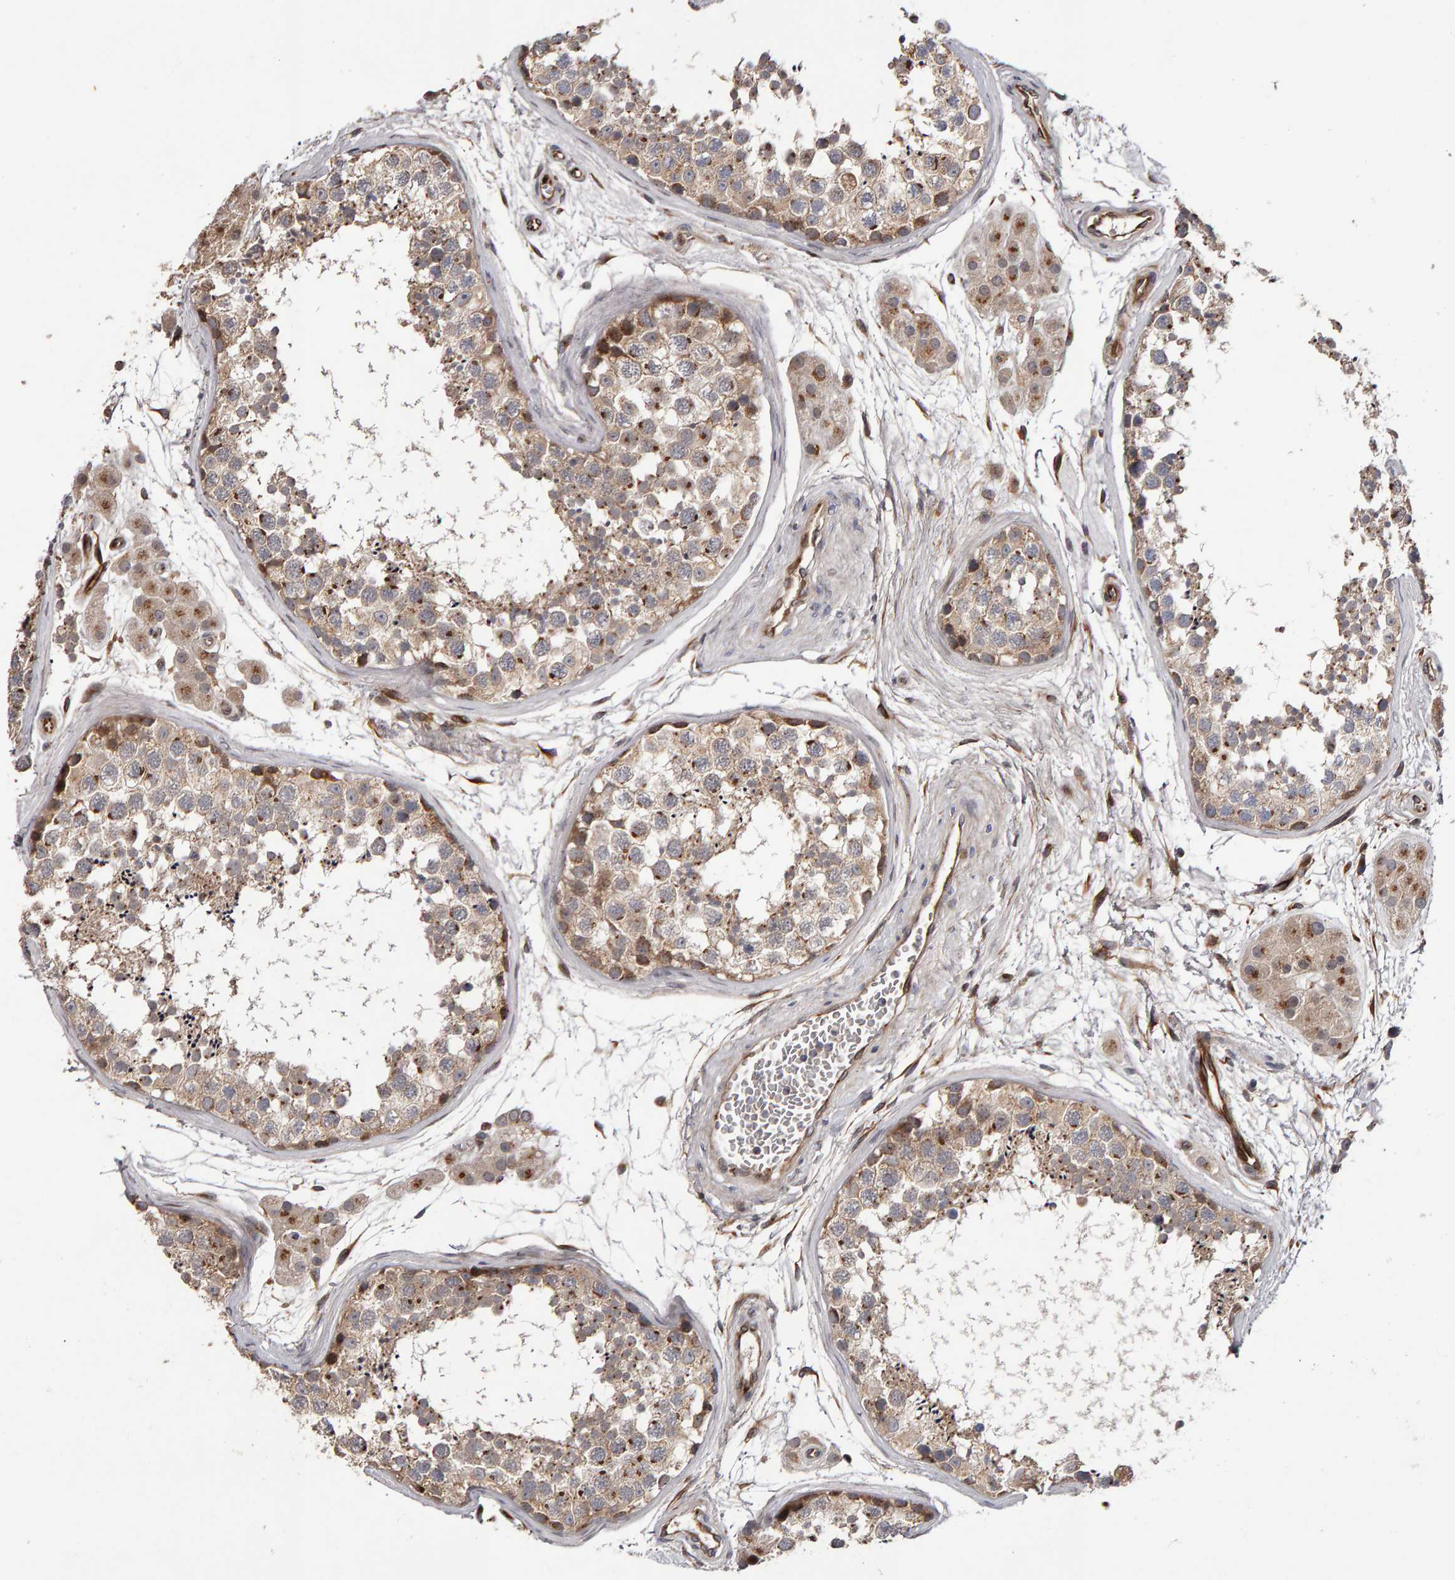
{"staining": {"intensity": "moderate", "quantity": "25%-75%", "location": "cytoplasmic/membranous"}, "tissue": "testis", "cell_type": "Cells in seminiferous ducts", "image_type": "normal", "snomed": [{"axis": "morphology", "description": "Normal tissue, NOS"}, {"axis": "topography", "description": "Testis"}], "caption": "DAB (3,3'-diaminobenzidine) immunohistochemical staining of benign human testis shows moderate cytoplasmic/membranous protein expression in about 25%-75% of cells in seminiferous ducts. The staining is performed using DAB brown chromogen to label protein expression. The nuclei are counter-stained blue using hematoxylin.", "gene": "CANT1", "patient": {"sex": "male", "age": 56}}